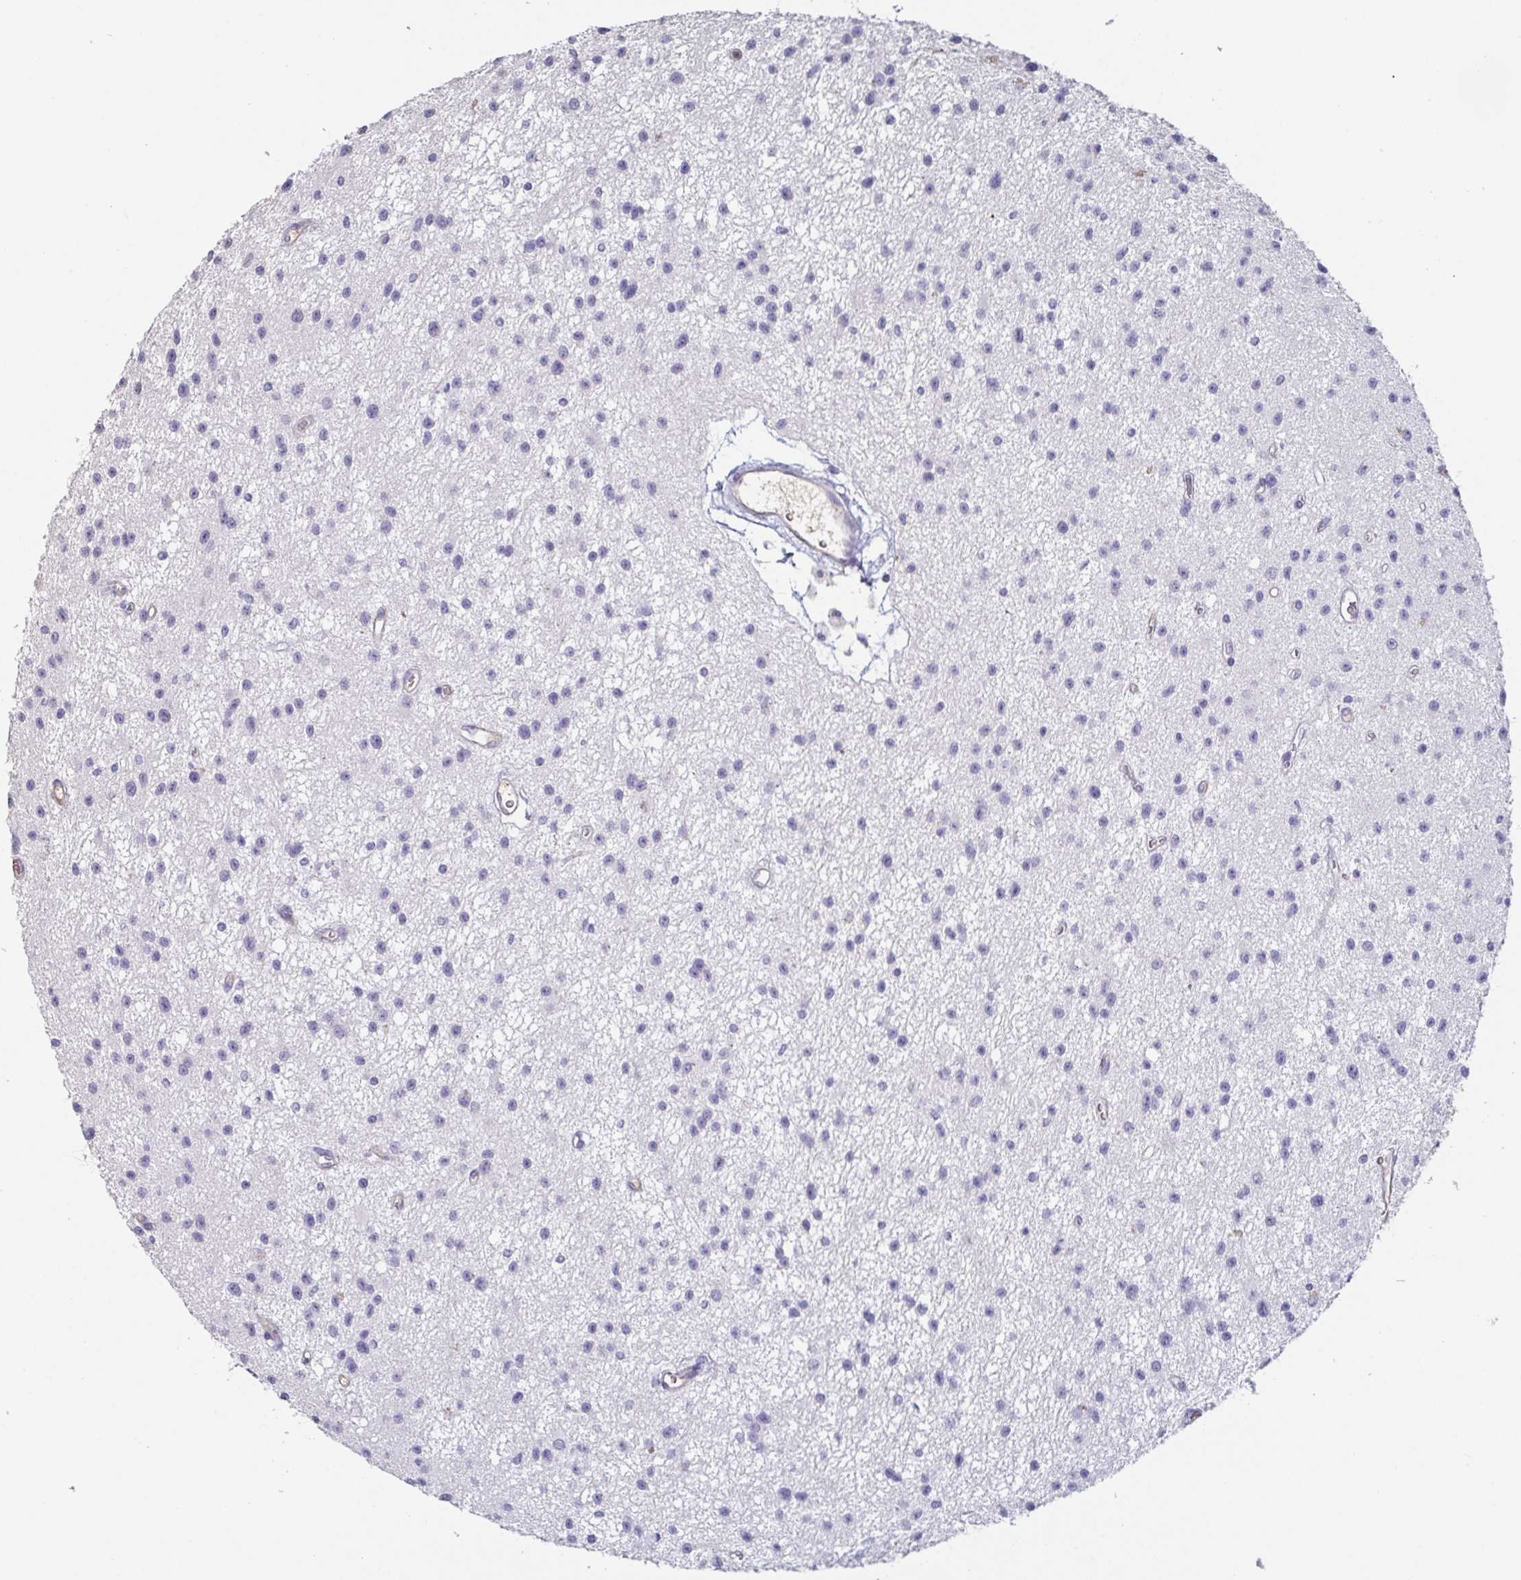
{"staining": {"intensity": "negative", "quantity": "none", "location": "none"}, "tissue": "glioma", "cell_type": "Tumor cells", "image_type": "cancer", "snomed": [{"axis": "morphology", "description": "Glioma, malignant, Low grade"}, {"axis": "topography", "description": "Brain"}], "caption": "Image shows no protein staining in tumor cells of low-grade glioma (malignant) tissue.", "gene": "BPIFA2", "patient": {"sex": "male", "age": 43}}